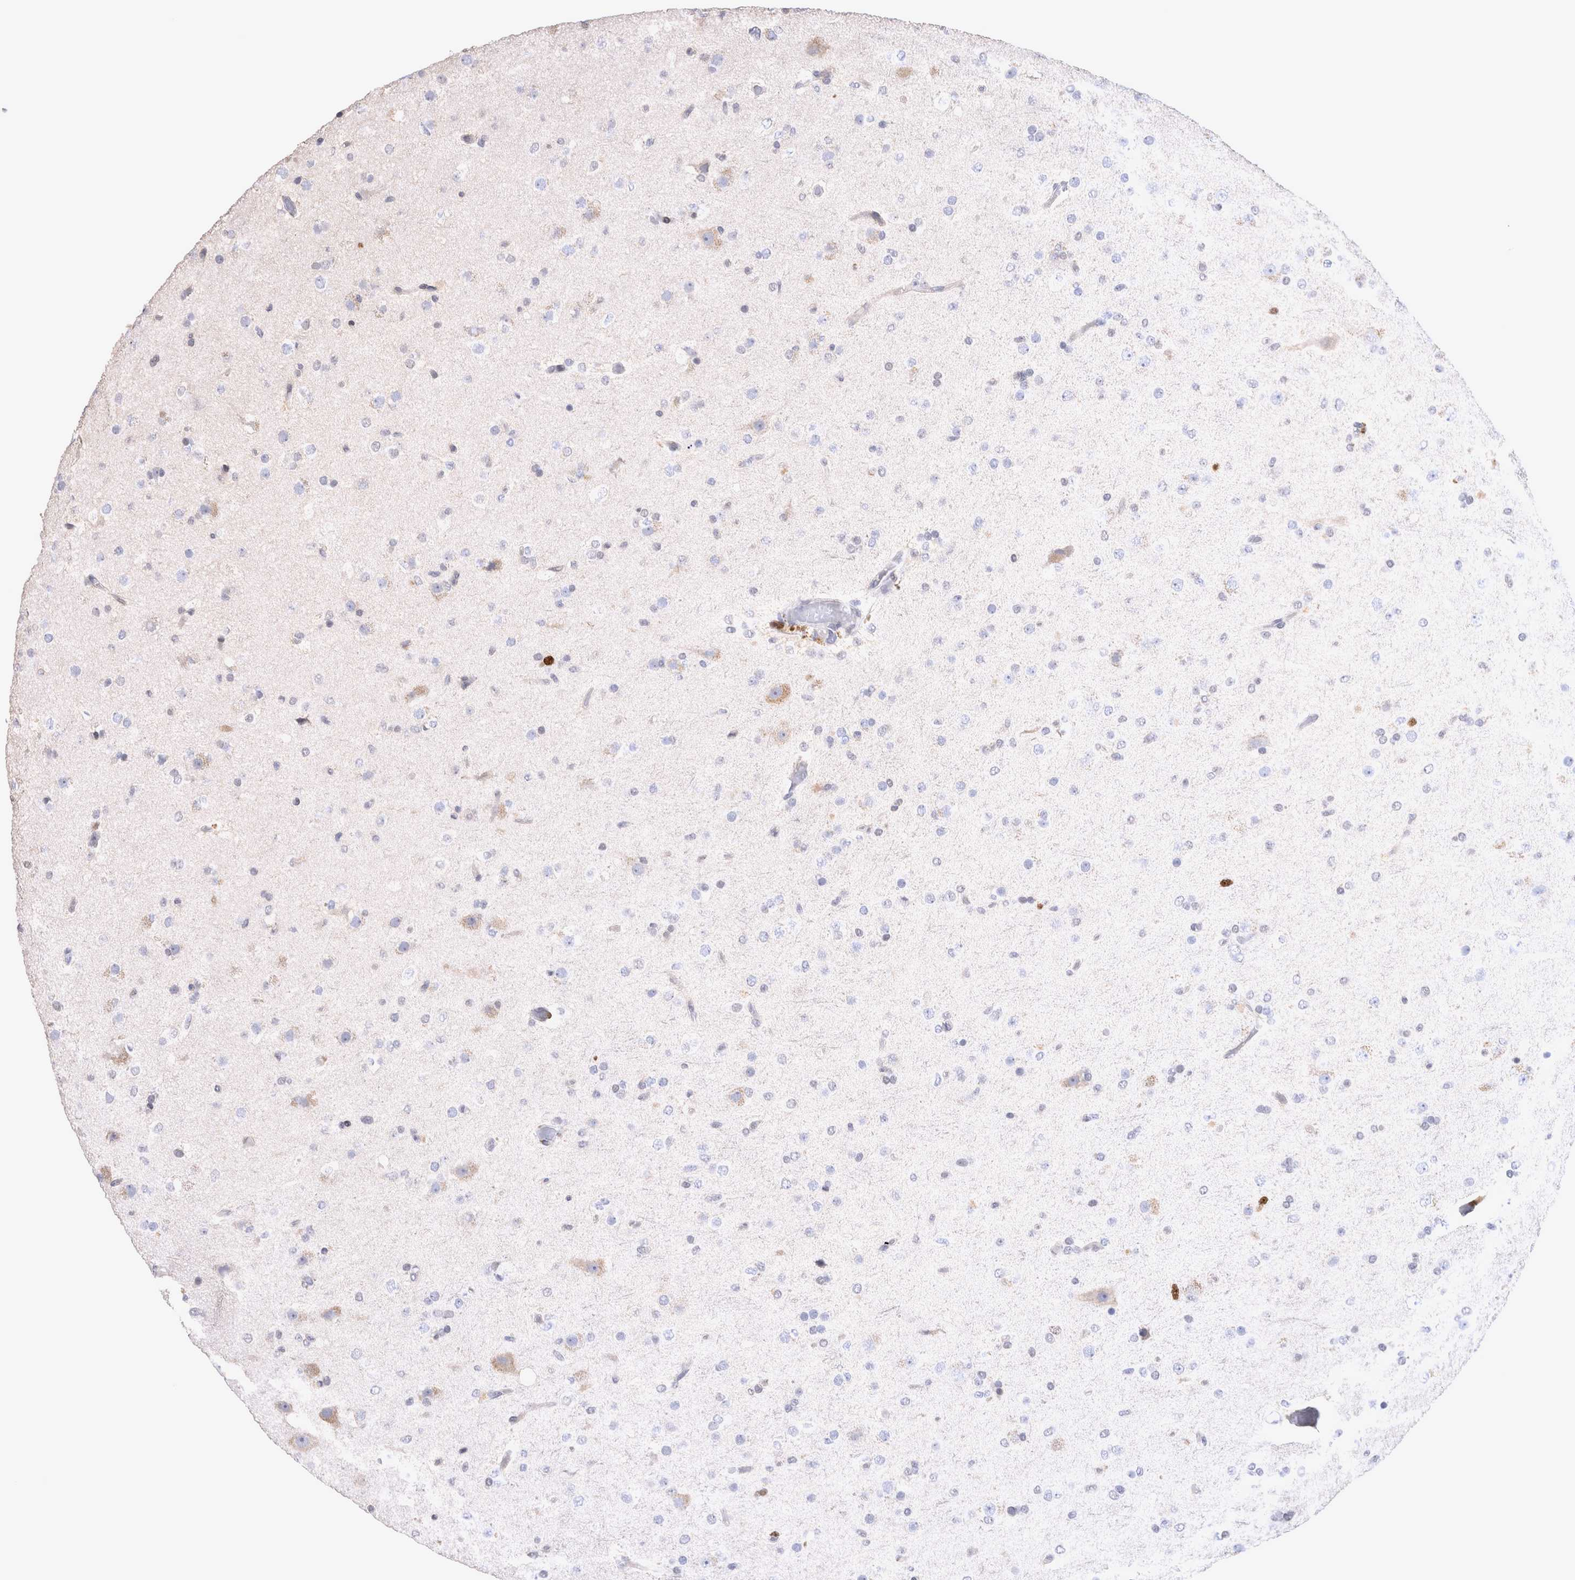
{"staining": {"intensity": "negative", "quantity": "none", "location": "none"}, "tissue": "glioma", "cell_type": "Tumor cells", "image_type": "cancer", "snomed": [{"axis": "morphology", "description": "Glioma, malignant, Low grade"}, {"axis": "topography", "description": "Brain"}], "caption": "Micrograph shows no protein positivity in tumor cells of malignant glioma (low-grade) tissue.", "gene": "KIF18B", "patient": {"sex": "male", "age": 65}}